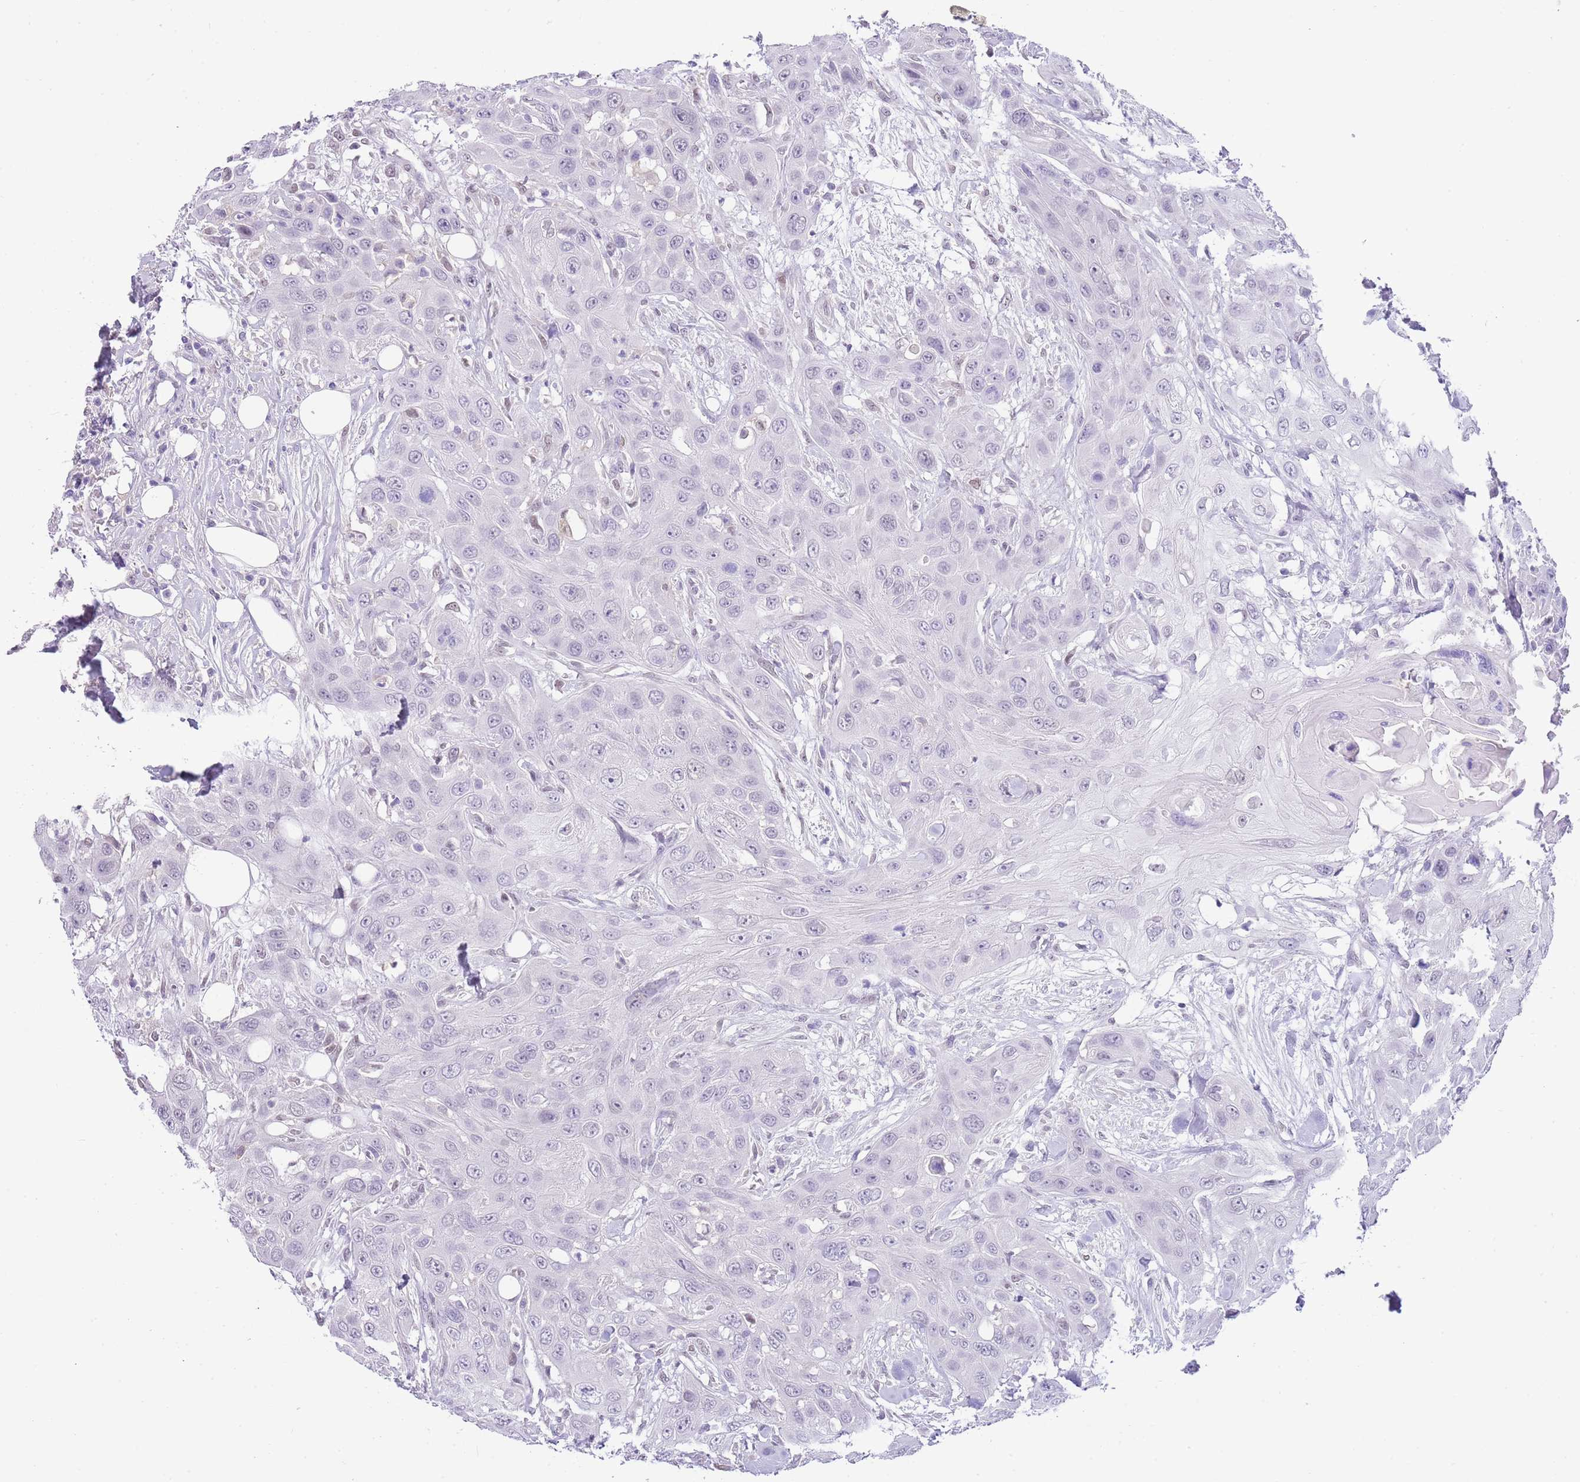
{"staining": {"intensity": "negative", "quantity": "none", "location": "none"}, "tissue": "head and neck cancer", "cell_type": "Tumor cells", "image_type": "cancer", "snomed": [{"axis": "morphology", "description": "Squamous cell carcinoma, NOS"}, {"axis": "topography", "description": "Head-Neck"}], "caption": "Tumor cells show no significant protein staining in squamous cell carcinoma (head and neck).", "gene": "PPP1R17", "patient": {"sex": "male", "age": 81}}